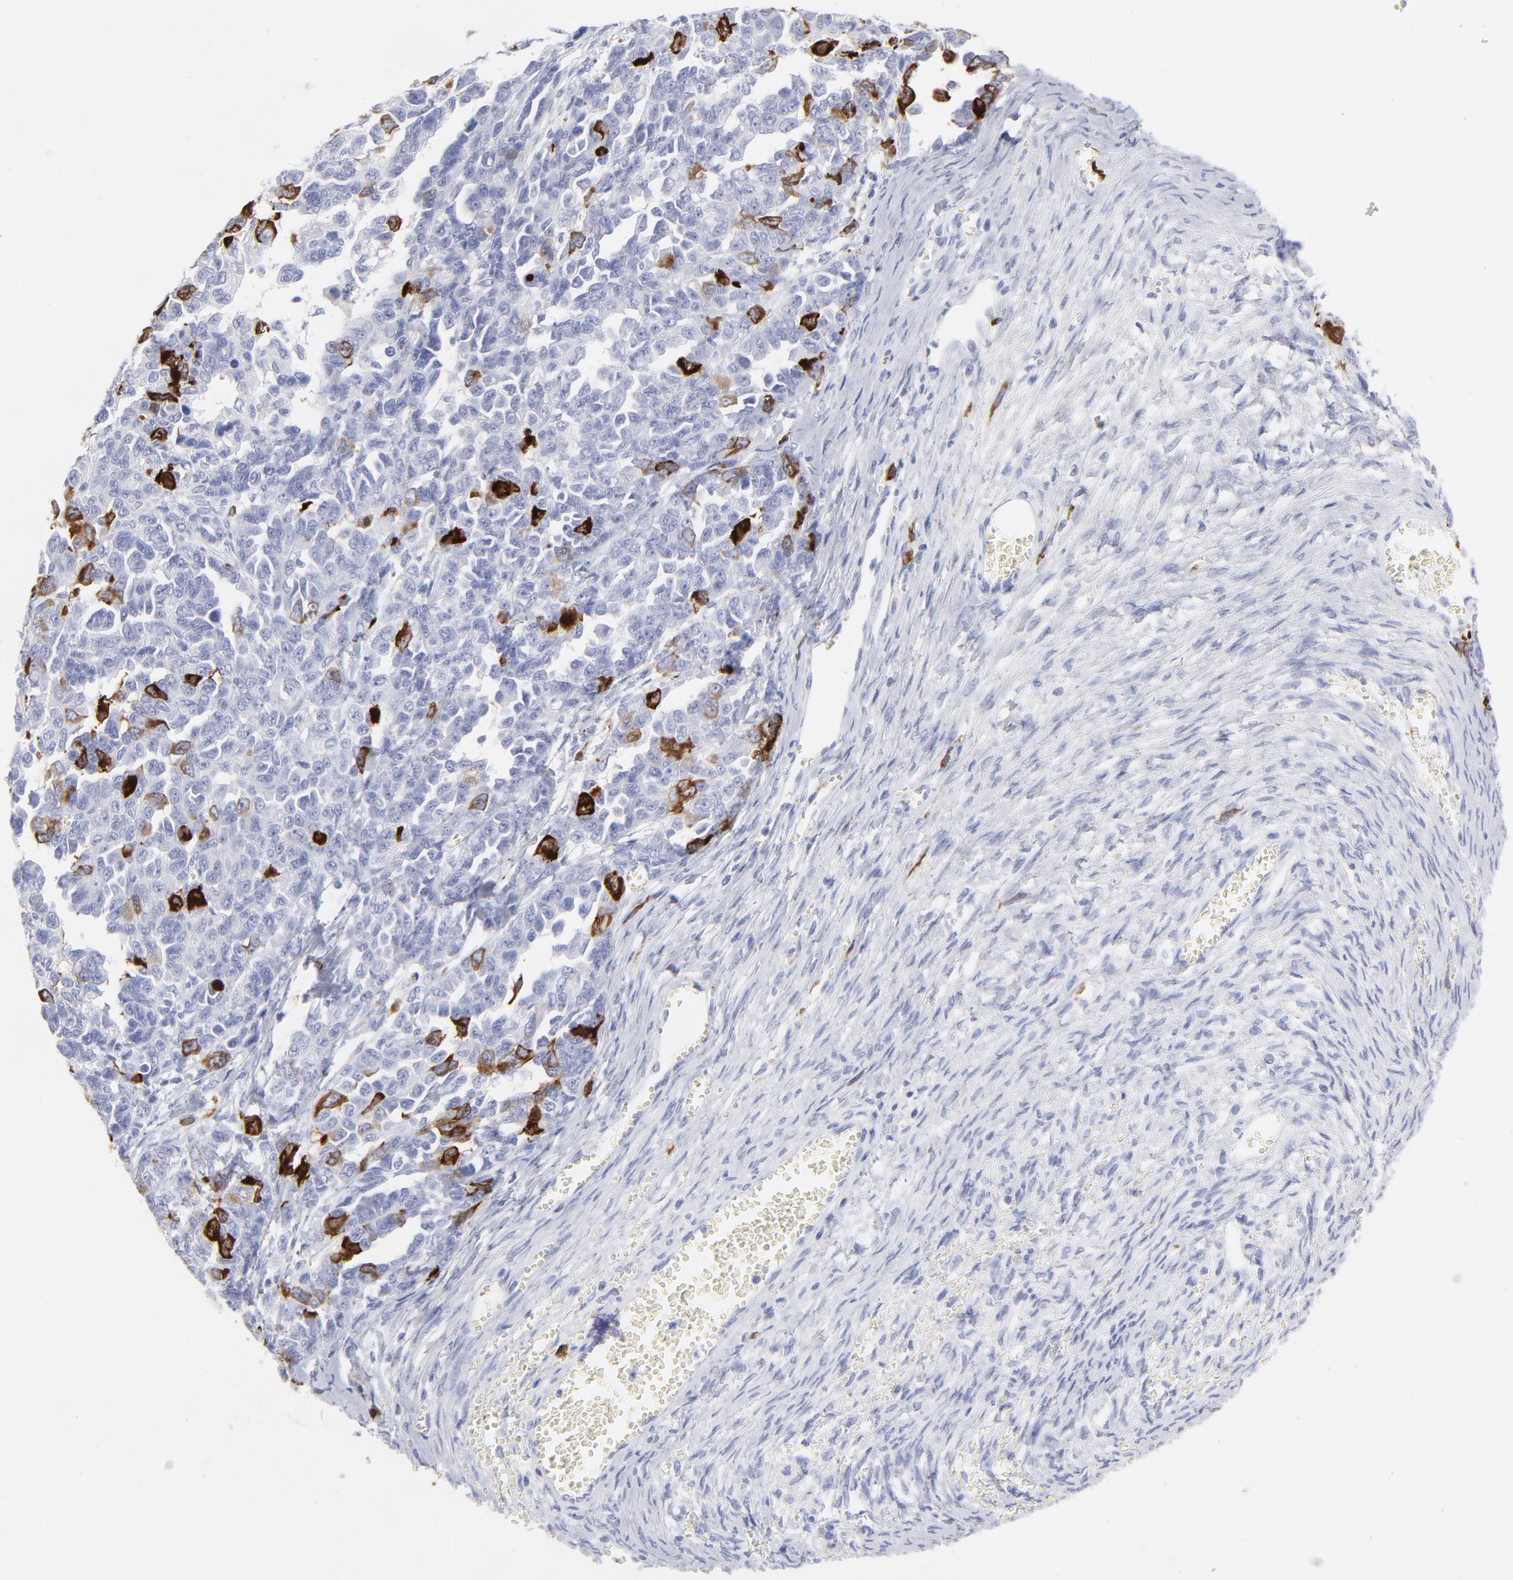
{"staining": {"intensity": "strong", "quantity": "<25%", "location": "cytoplasmic/membranous"}, "tissue": "ovarian cancer", "cell_type": "Tumor cells", "image_type": "cancer", "snomed": [{"axis": "morphology", "description": "Cystadenocarcinoma, serous, NOS"}, {"axis": "topography", "description": "Ovary"}], "caption": "The immunohistochemical stain shows strong cytoplasmic/membranous expression in tumor cells of serous cystadenocarcinoma (ovarian) tissue.", "gene": "CCNB1", "patient": {"sex": "female", "age": 69}}